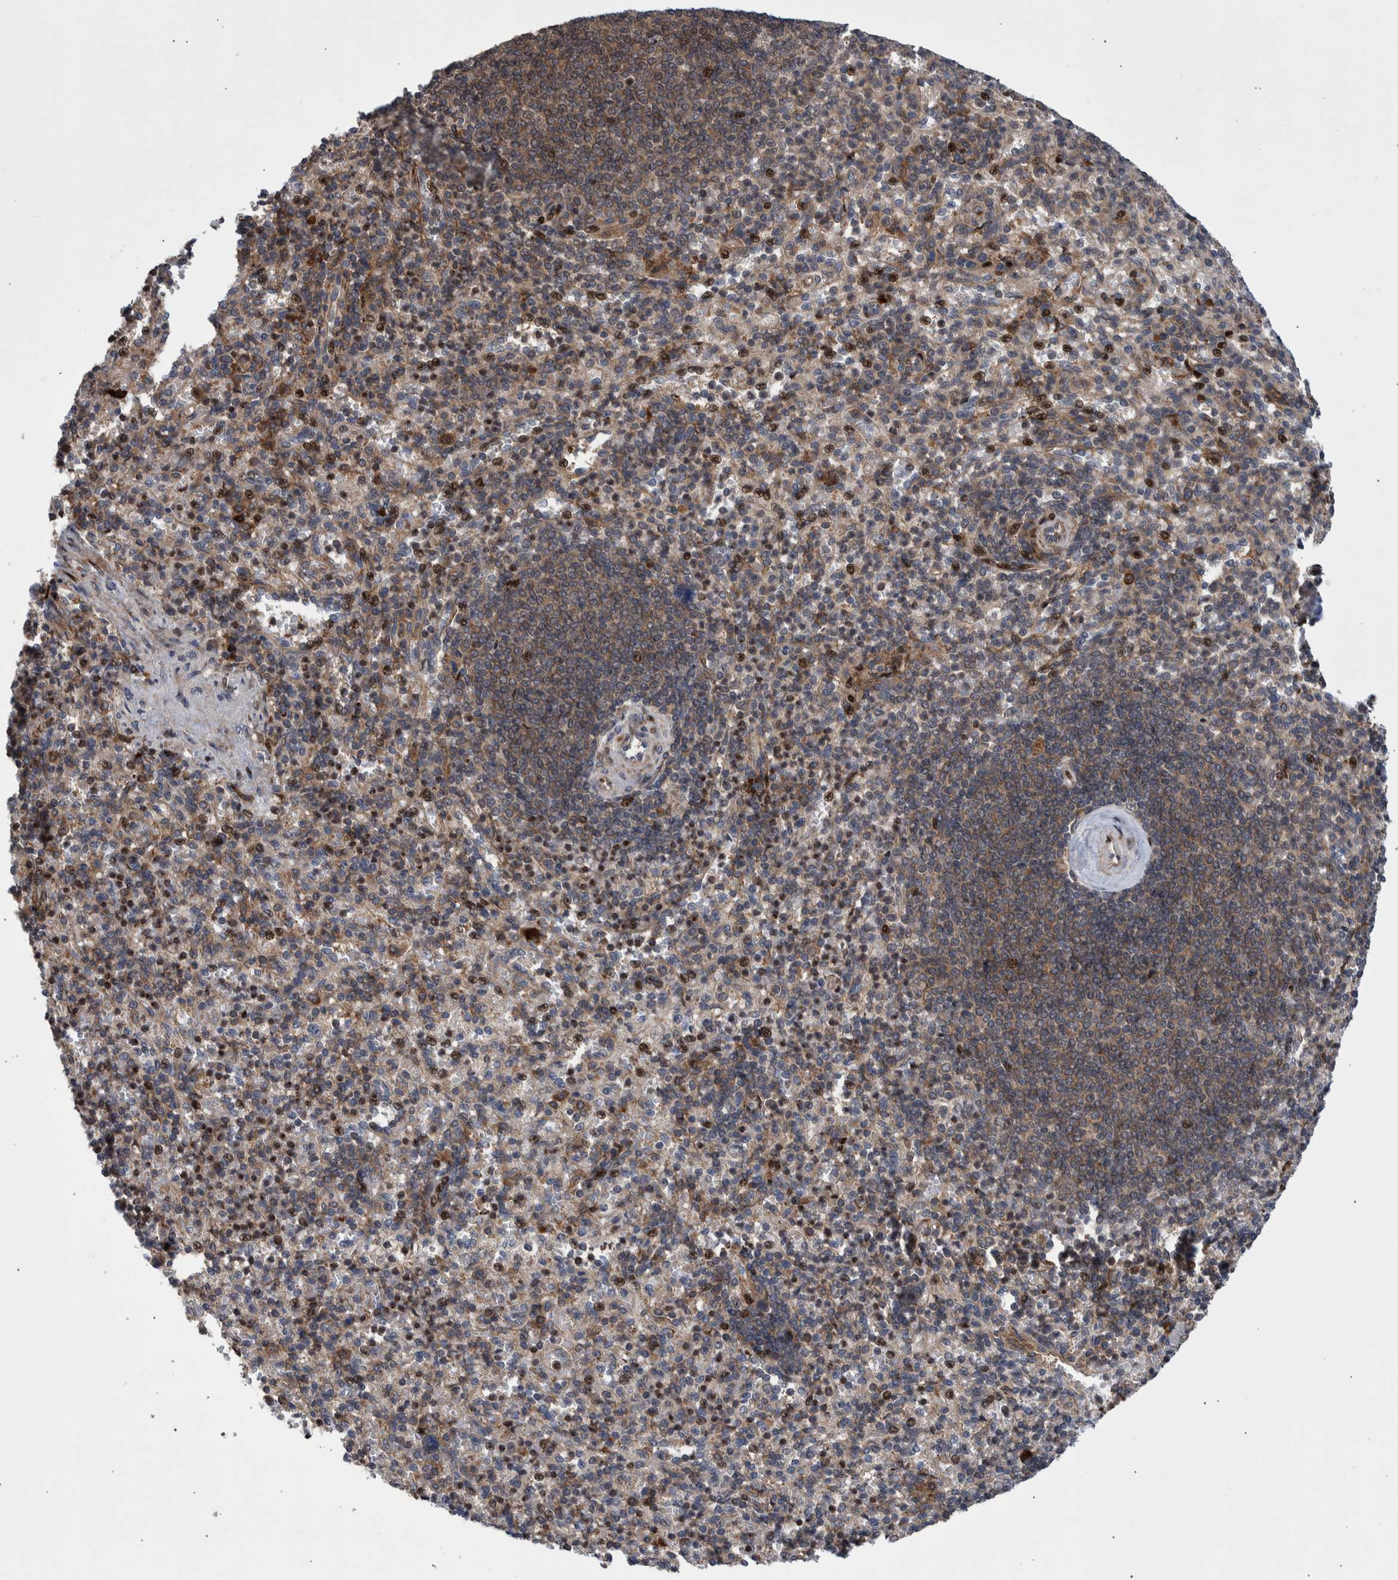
{"staining": {"intensity": "moderate", "quantity": "<25%", "location": "nuclear"}, "tissue": "spleen", "cell_type": "Cells in red pulp", "image_type": "normal", "snomed": [{"axis": "morphology", "description": "Normal tissue, NOS"}, {"axis": "topography", "description": "Spleen"}], "caption": "Immunohistochemistry of benign human spleen displays low levels of moderate nuclear positivity in approximately <25% of cells in red pulp.", "gene": "SHISA6", "patient": {"sex": "female", "age": 74}}